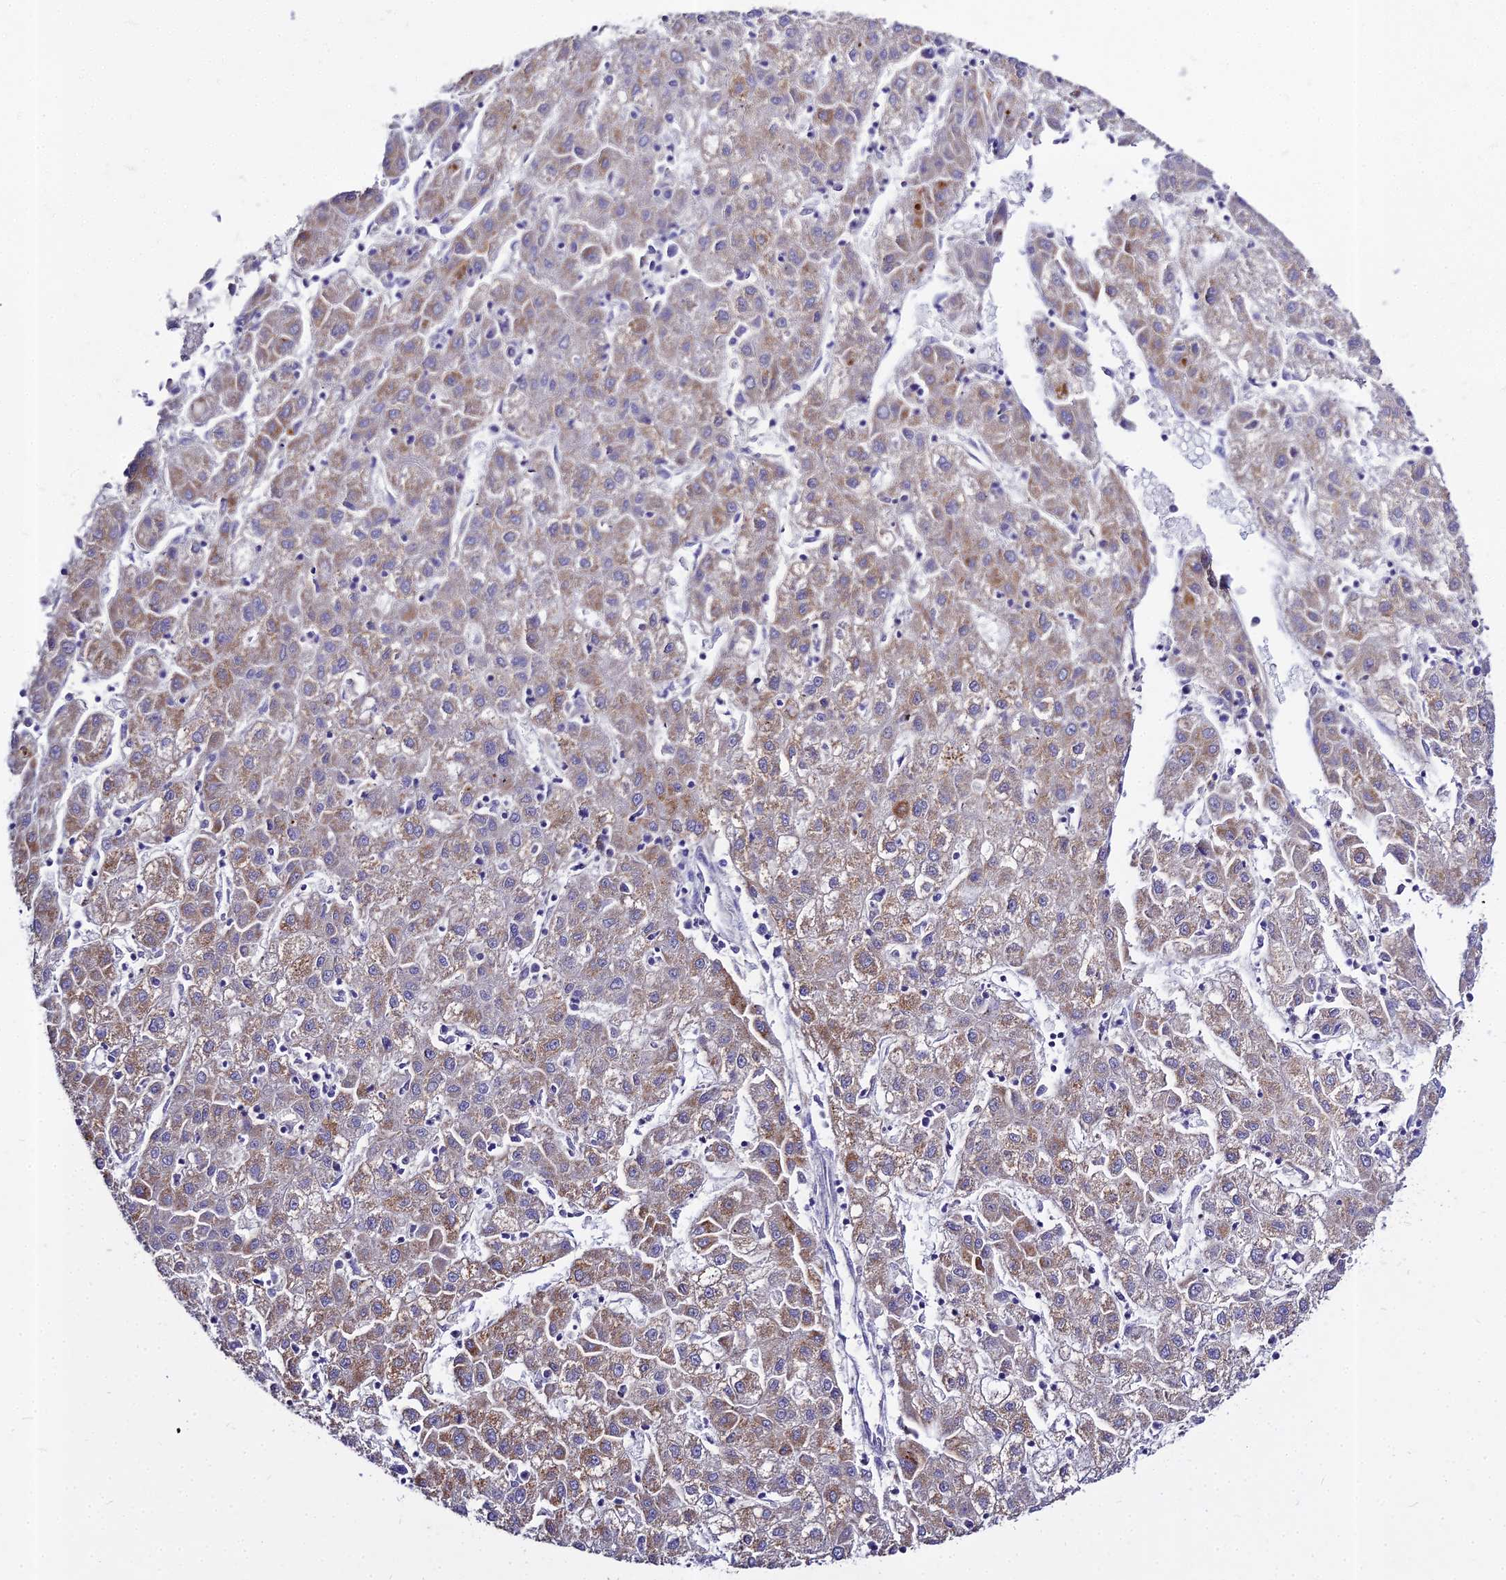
{"staining": {"intensity": "moderate", "quantity": "<25%", "location": "cytoplasmic/membranous"}, "tissue": "liver cancer", "cell_type": "Tumor cells", "image_type": "cancer", "snomed": [{"axis": "morphology", "description": "Carcinoma, Hepatocellular, NOS"}, {"axis": "topography", "description": "Liver"}], "caption": "Protein expression analysis of liver cancer (hepatocellular carcinoma) demonstrates moderate cytoplasmic/membranous positivity in about <25% of tumor cells.", "gene": "GLYAT", "patient": {"sex": "male", "age": 72}}